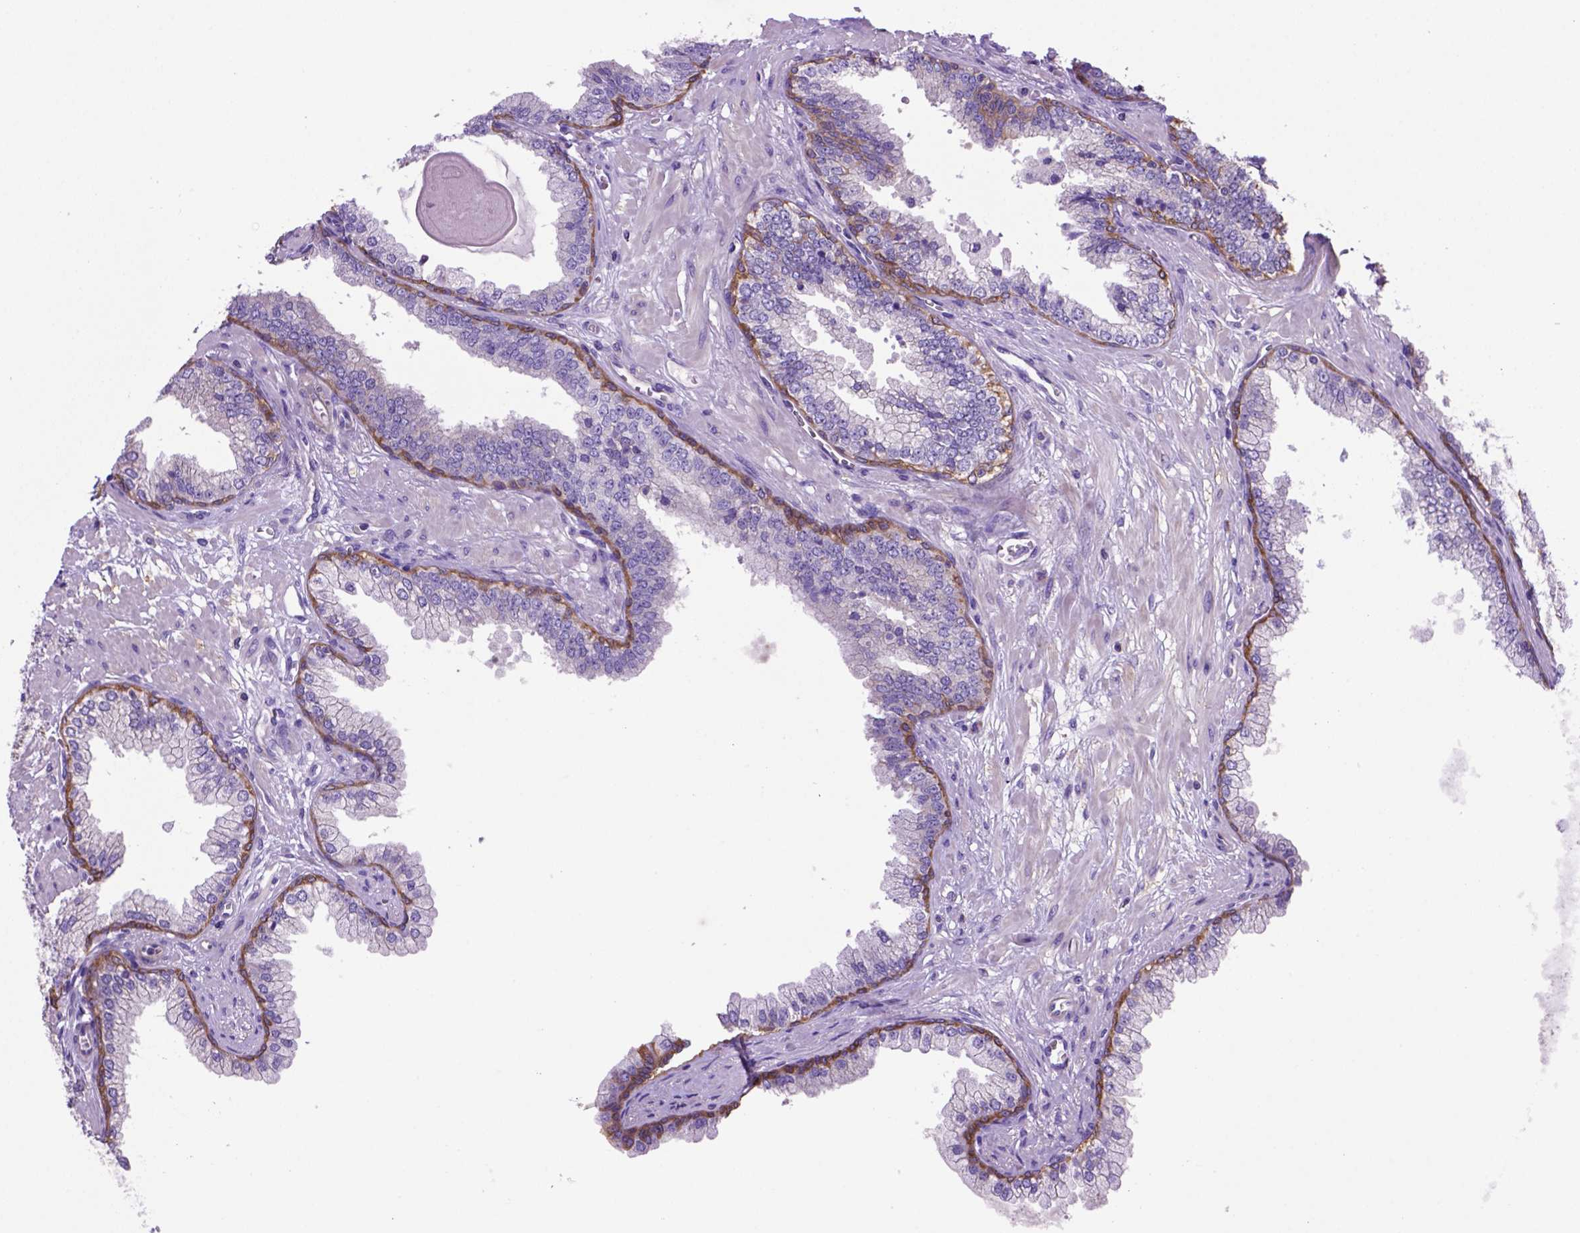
{"staining": {"intensity": "weak", "quantity": "<25%", "location": "cytoplasmic/membranous"}, "tissue": "prostate cancer", "cell_type": "Tumor cells", "image_type": "cancer", "snomed": [{"axis": "morphology", "description": "Adenocarcinoma, Low grade"}, {"axis": "topography", "description": "Prostate"}], "caption": "IHC of prostate adenocarcinoma (low-grade) exhibits no staining in tumor cells.", "gene": "PEX12", "patient": {"sex": "male", "age": 64}}